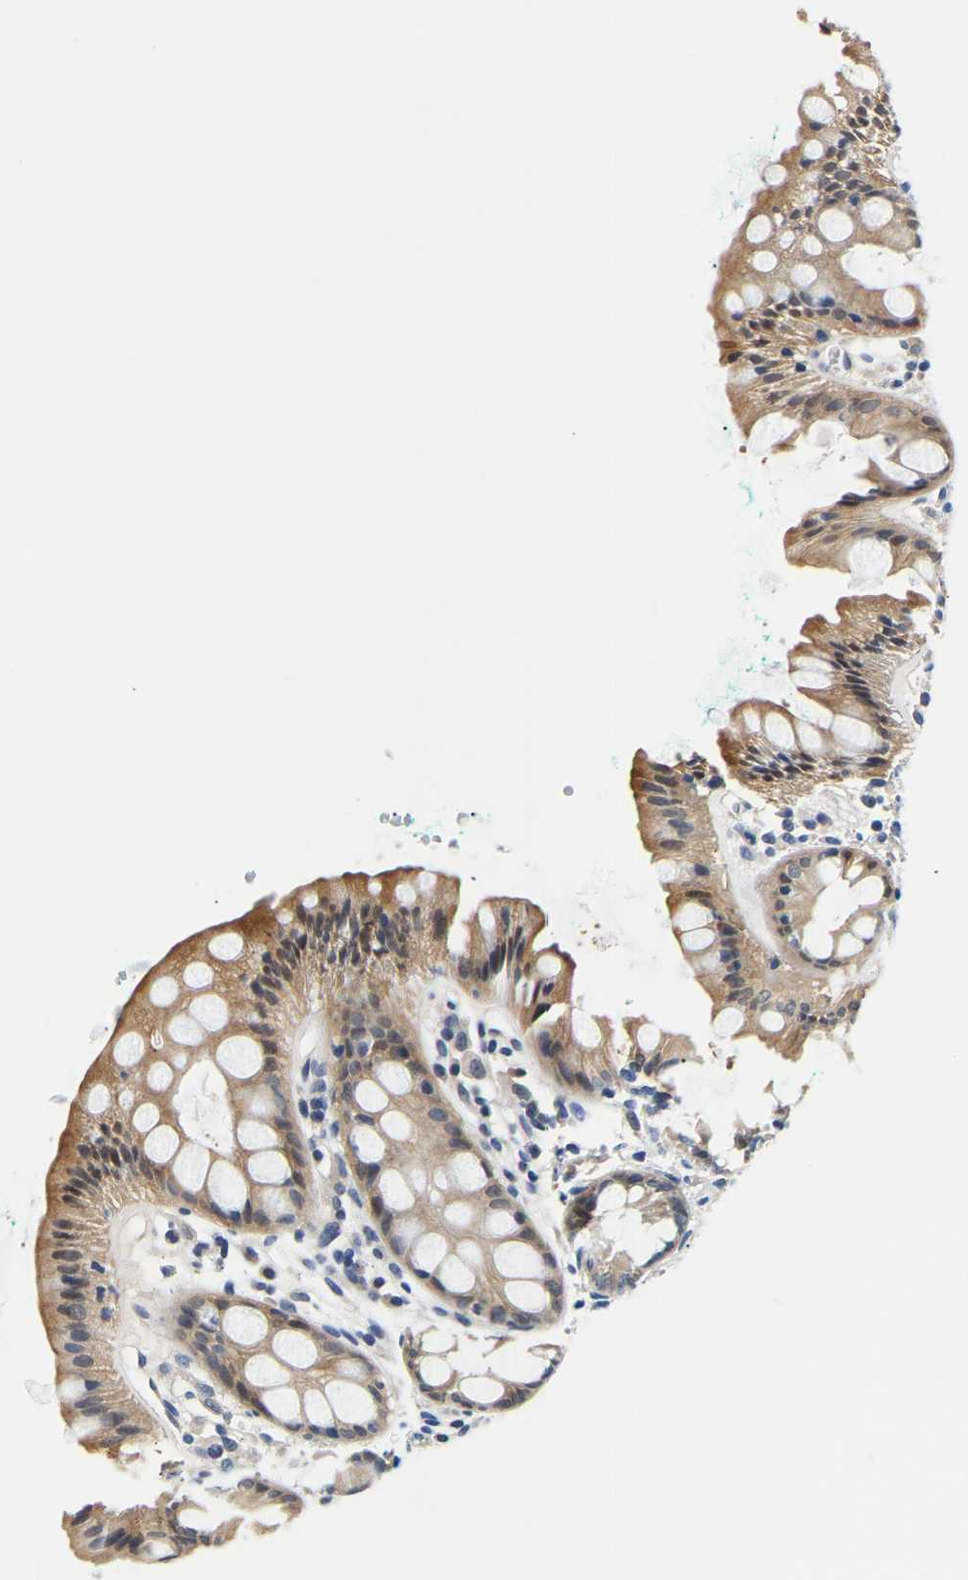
{"staining": {"intensity": "moderate", "quantity": "25%-75%", "location": "cytoplasmic/membranous"}, "tissue": "rectum", "cell_type": "Glandular cells", "image_type": "normal", "snomed": [{"axis": "morphology", "description": "Normal tissue, NOS"}, {"axis": "topography", "description": "Rectum"}], "caption": "Glandular cells exhibit medium levels of moderate cytoplasmic/membranous positivity in about 25%-75% of cells in unremarkable rectum.", "gene": "UCHL3", "patient": {"sex": "female", "age": 65}}